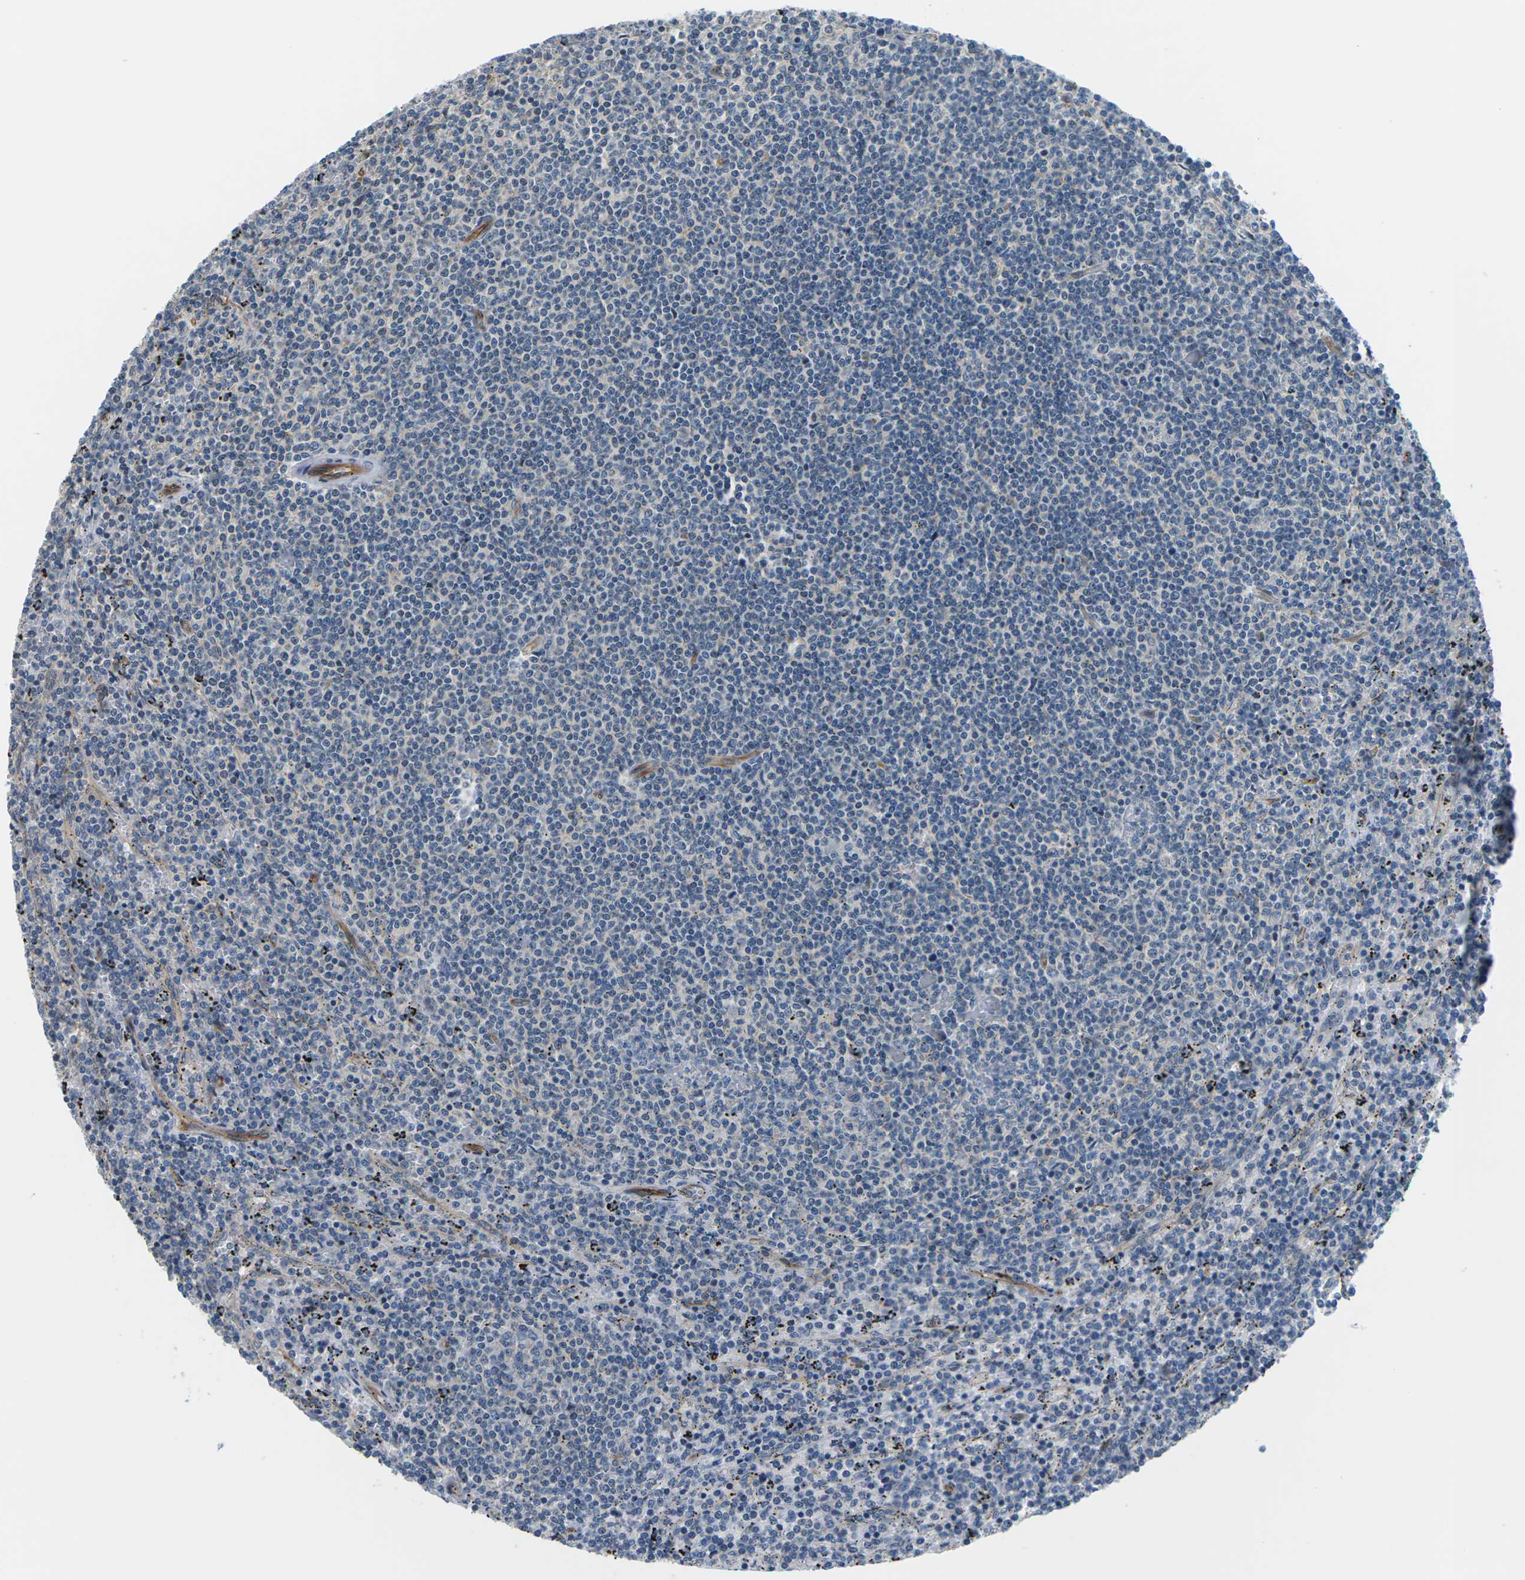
{"staining": {"intensity": "negative", "quantity": "none", "location": "none"}, "tissue": "lymphoma", "cell_type": "Tumor cells", "image_type": "cancer", "snomed": [{"axis": "morphology", "description": "Malignant lymphoma, non-Hodgkin's type, Low grade"}, {"axis": "topography", "description": "Spleen"}], "caption": "Human malignant lymphoma, non-Hodgkin's type (low-grade) stained for a protein using immunohistochemistry (IHC) reveals no staining in tumor cells.", "gene": "SLC13A3", "patient": {"sex": "female", "age": 50}}